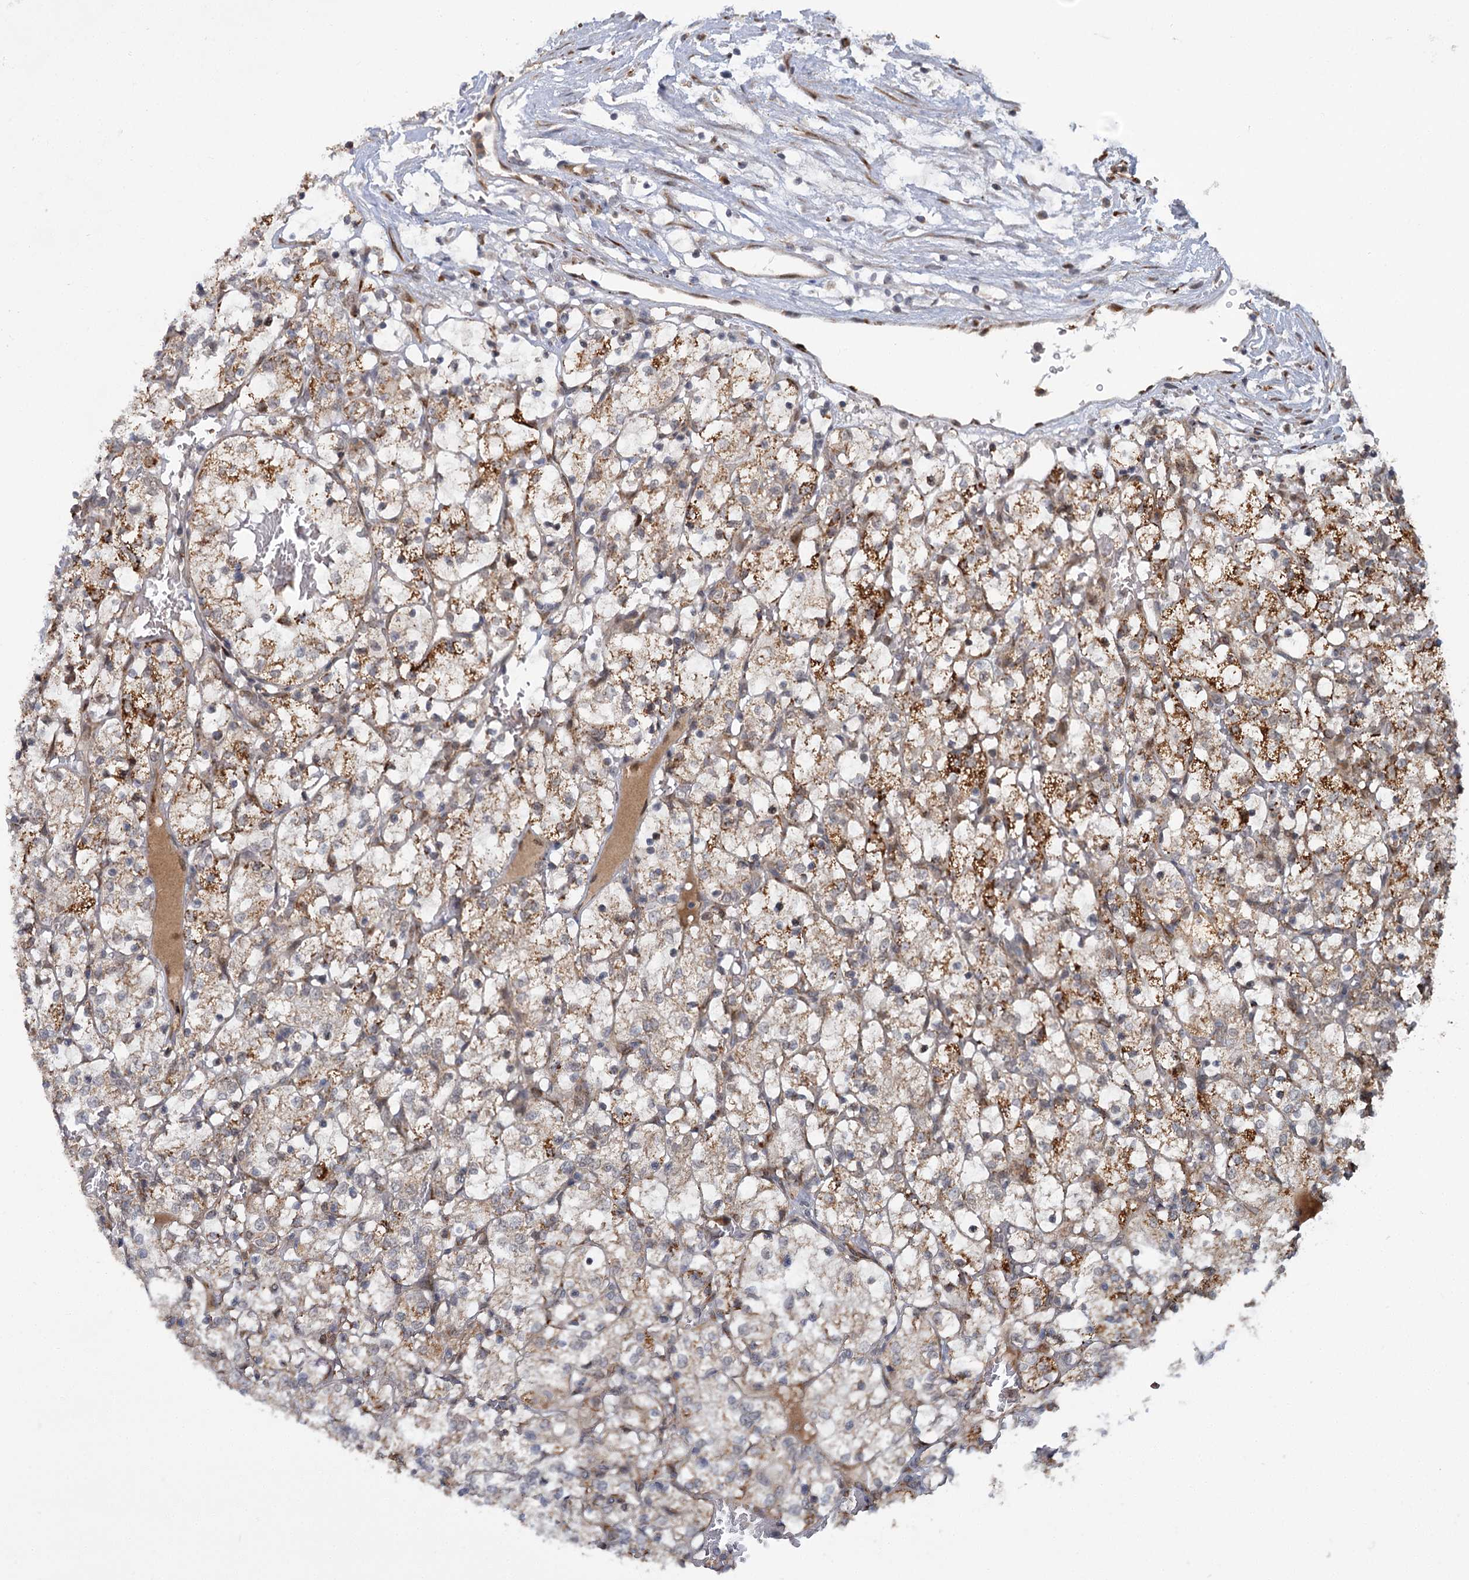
{"staining": {"intensity": "moderate", "quantity": "25%-75%", "location": "cytoplasmic/membranous"}, "tissue": "renal cancer", "cell_type": "Tumor cells", "image_type": "cancer", "snomed": [{"axis": "morphology", "description": "Adenocarcinoma, NOS"}, {"axis": "topography", "description": "Kidney"}], "caption": "Moderate cytoplasmic/membranous protein expression is seen in approximately 25%-75% of tumor cells in renal cancer. (DAB (3,3'-diaminobenzidine) IHC with brightfield microscopy, high magnification).", "gene": "APBA2", "patient": {"sex": "female", "age": 69}}